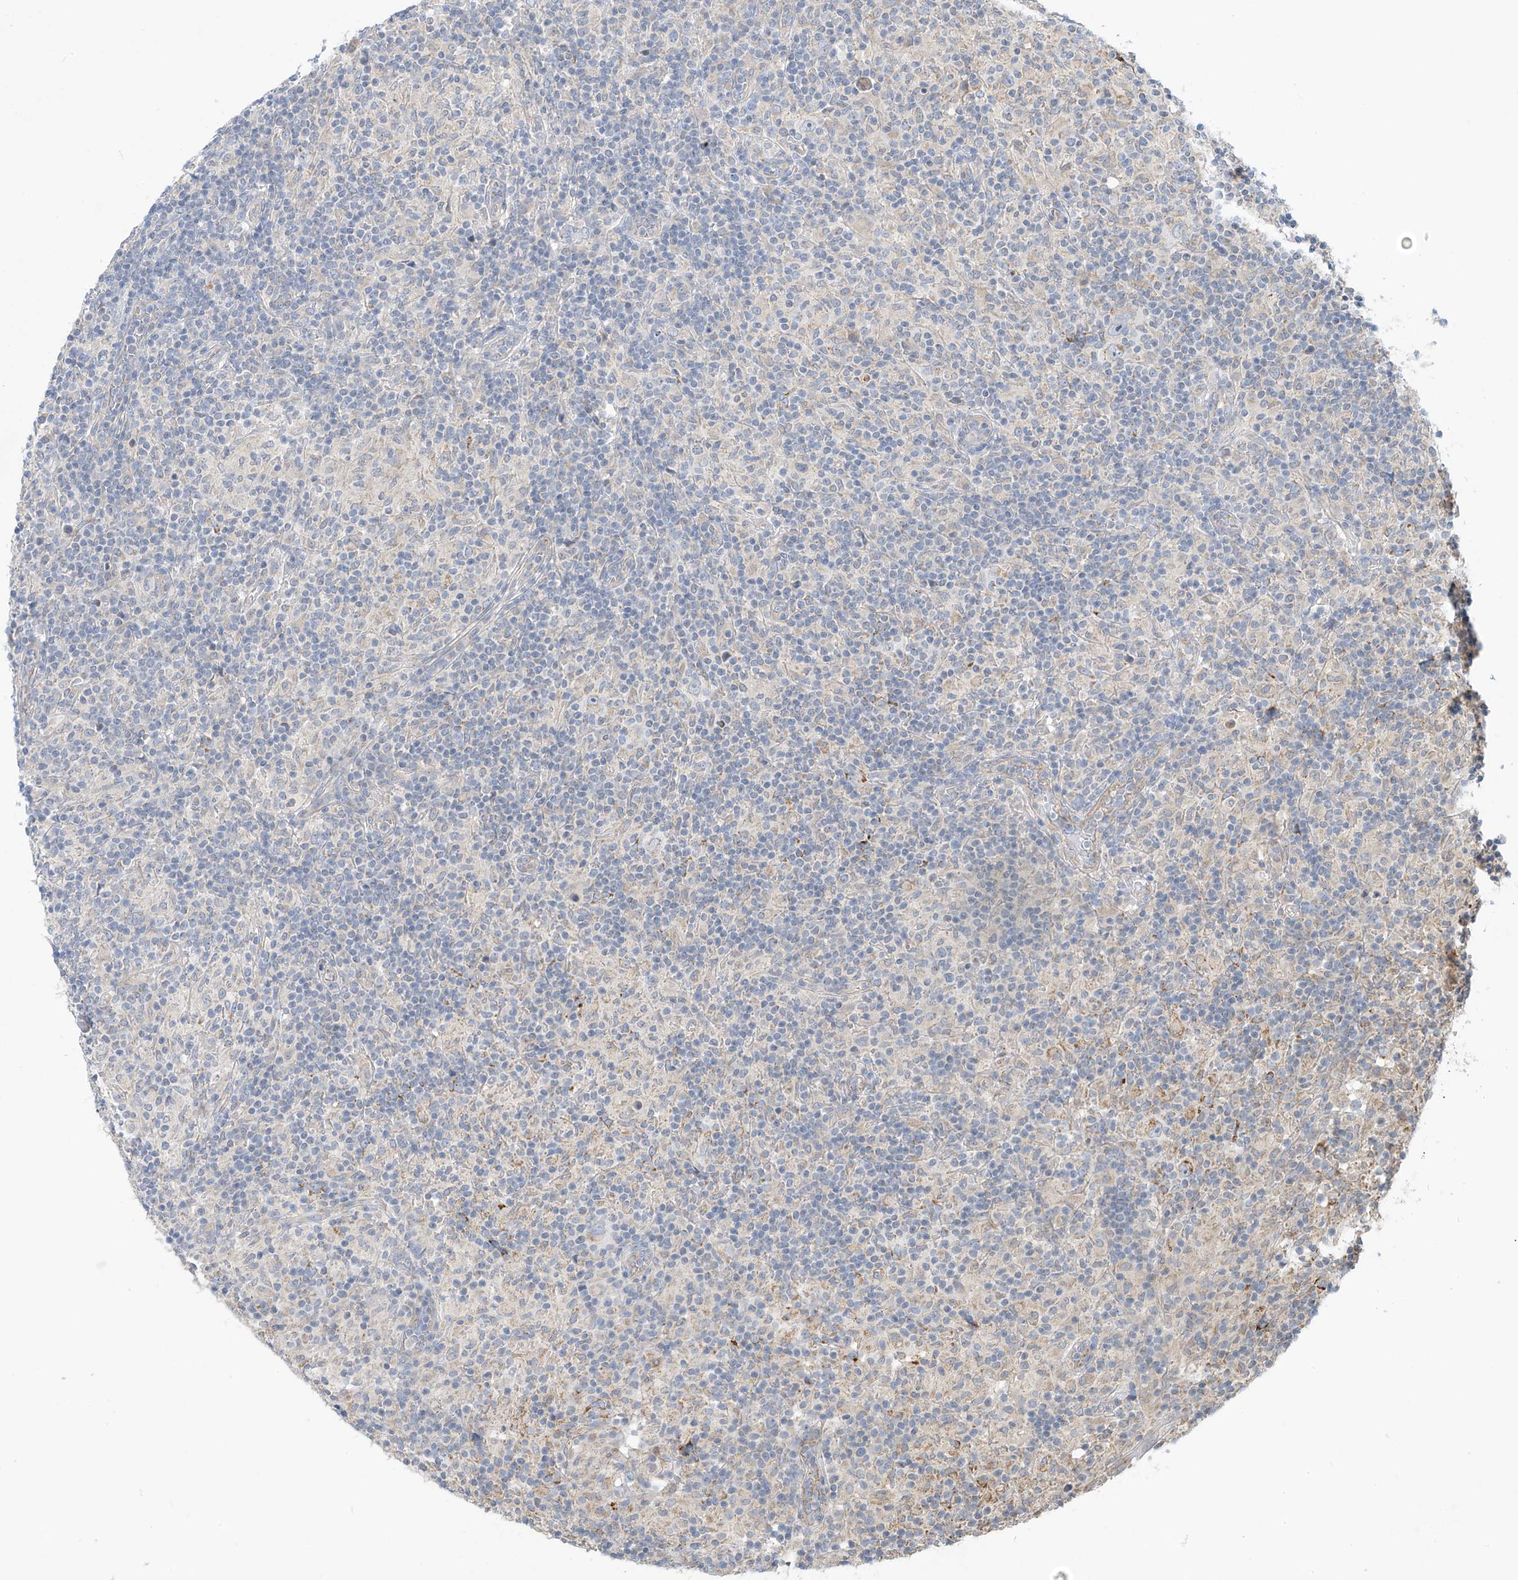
{"staining": {"intensity": "negative", "quantity": "none", "location": "none"}, "tissue": "lymphoma", "cell_type": "Tumor cells", "image_type": "cancer", "snomed": [{"axis": "morphology", "description": "Hodgkin's disease, NOS"}, {"axis": "topography", "description": "Lymph node"}], "caption": "Hodgkin's disease was stained to show a protein in brown. There is no significant staining in tumor cells.", "gene": "SCGB1D2", "patient": {"sex": "male", "age": 70}}